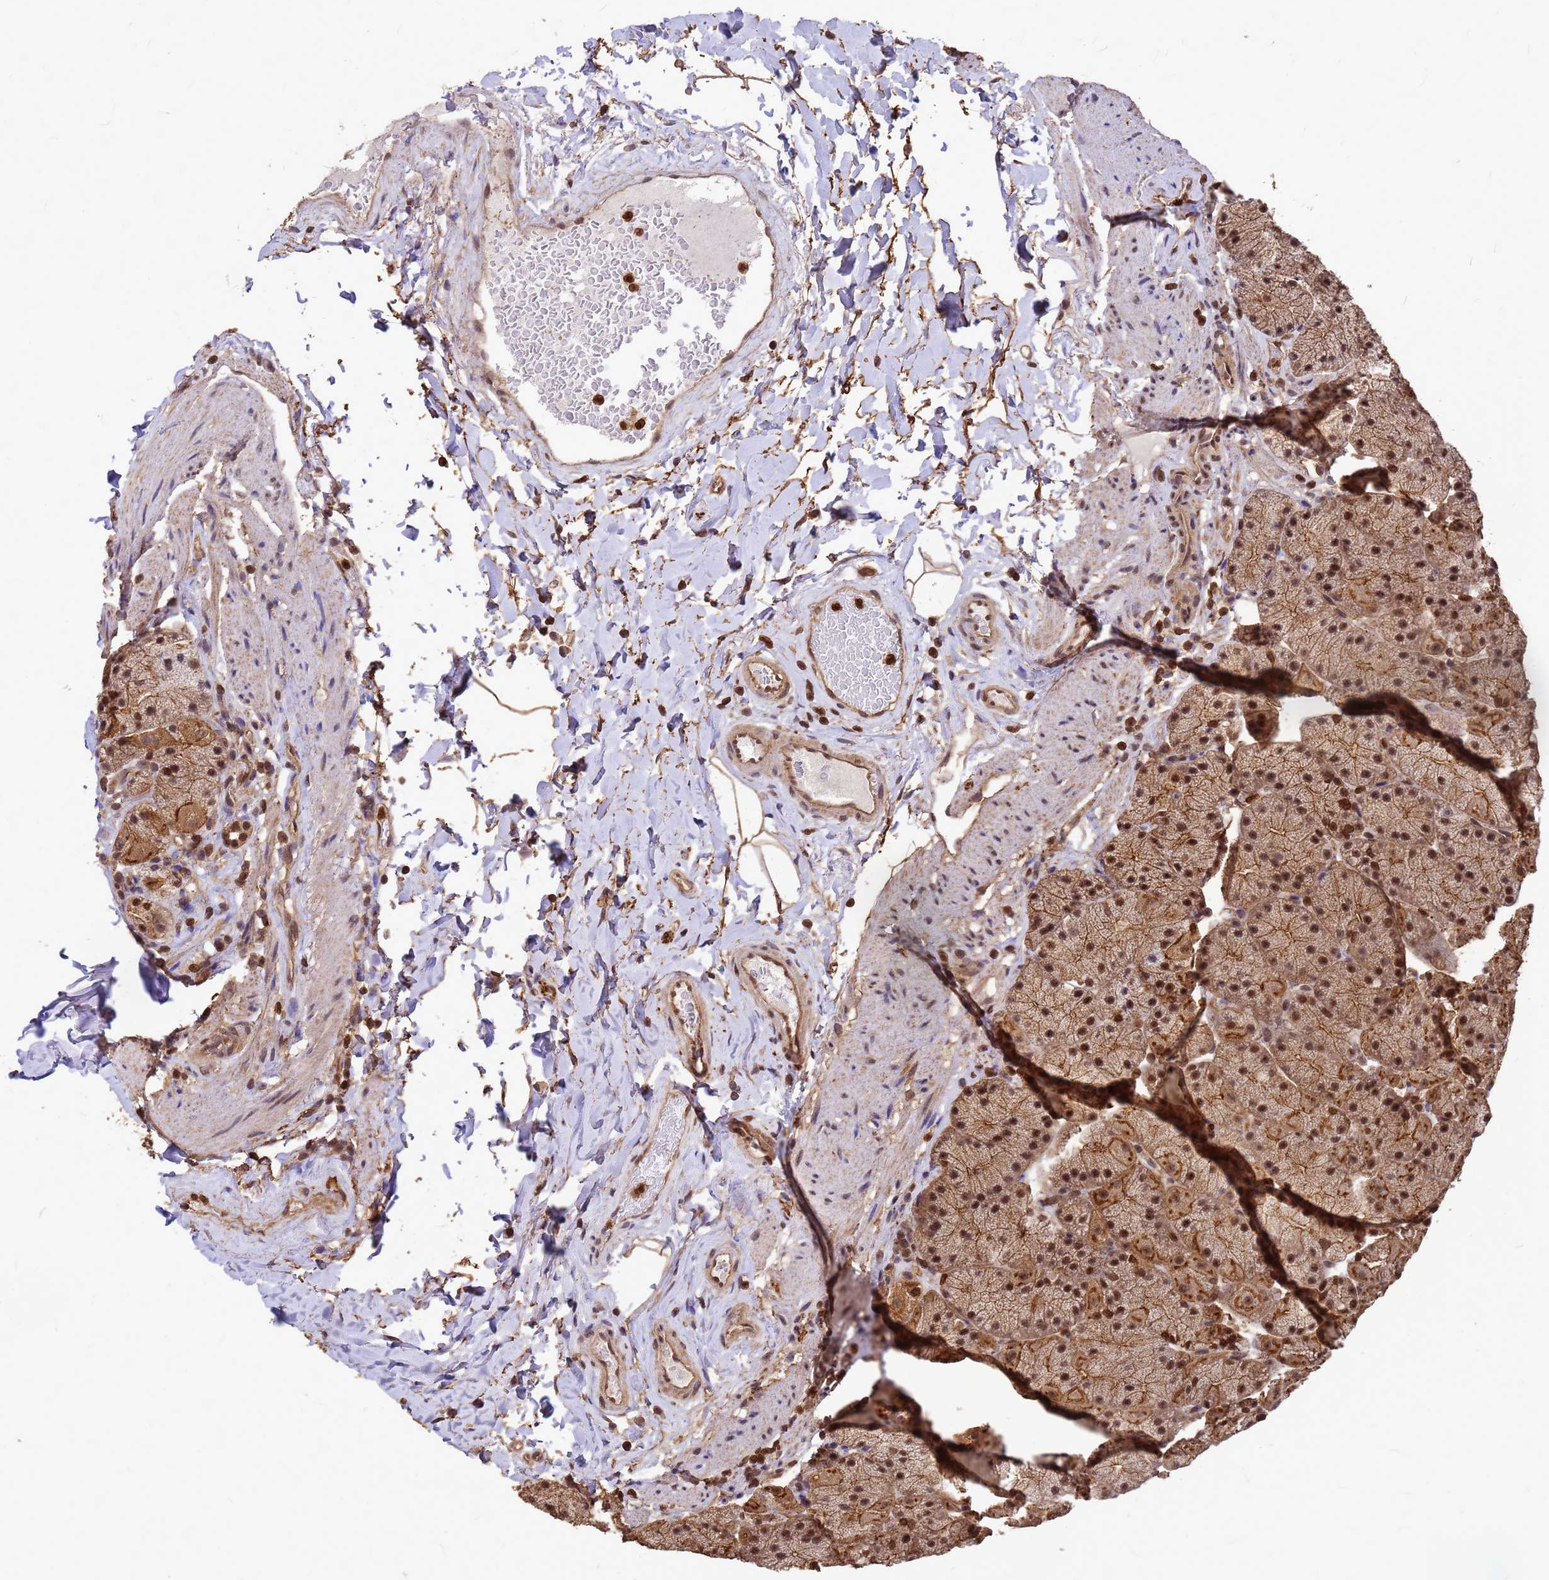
{"staining": {"intensity": "moderate", "quantity": ">75%", "location": "cytoplasmic/membranous,nuclear"}, "tissue": "stomach", "cell_type": "Glandular cells", "image_type": "normal", "snomed": [{"axis": "morphology", "description": "Normal tissue, NOS"}, {"axis": "topography", "description": "Stomach, upper"}, {"axis": "topography", "description": "Stomach, lower"}], "caption": "An immunohistochemistry (IHC) histopathology image of unremarkable tissue is shown. Protein staining in brown labels moderate cytoplasmic/membranous,nuclear positivity in stomach within glandular cells.", "gene": "C1orf35", "patient": {"sex": "male", "age": 67}}